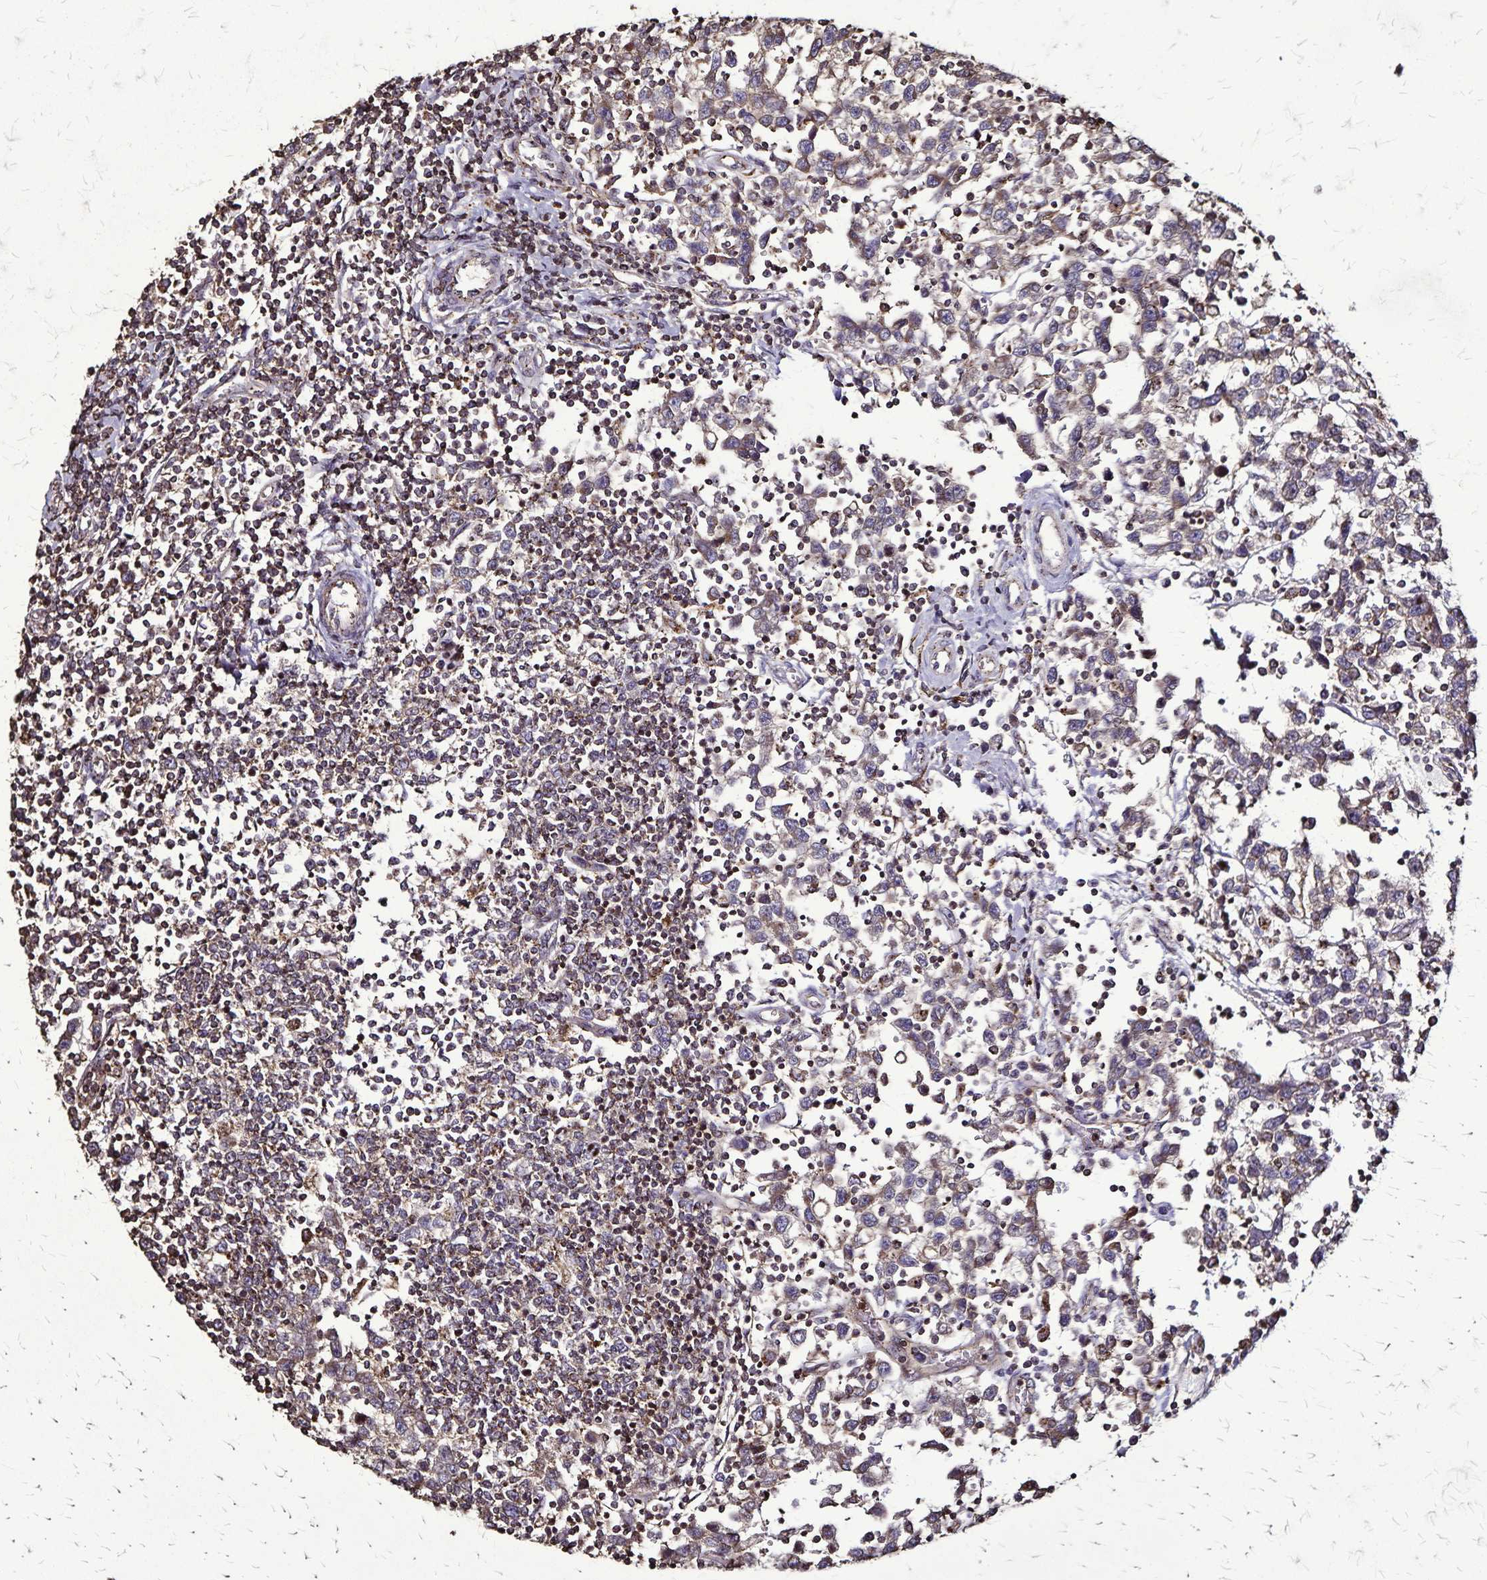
{"staining": {"intensity": "weak", "quantity": "<25%", "location": "cytoplasmic/membranous"}, "tissue": "testis cancer", "cell_type": "Tumor cells", "image_type": "cancer", "snomed": [{"axis": "morphology", "description": "Seminoma, NOS"}, {"axis": "topography", "description": "Testis"}], "caption": "IHC of human testis cancer (seminoma) reveals no expression in tumor cells. Nuclei are stained in blue.", "gene": "CHMP1B", "patient": {"sex": "male", "age": 34}}